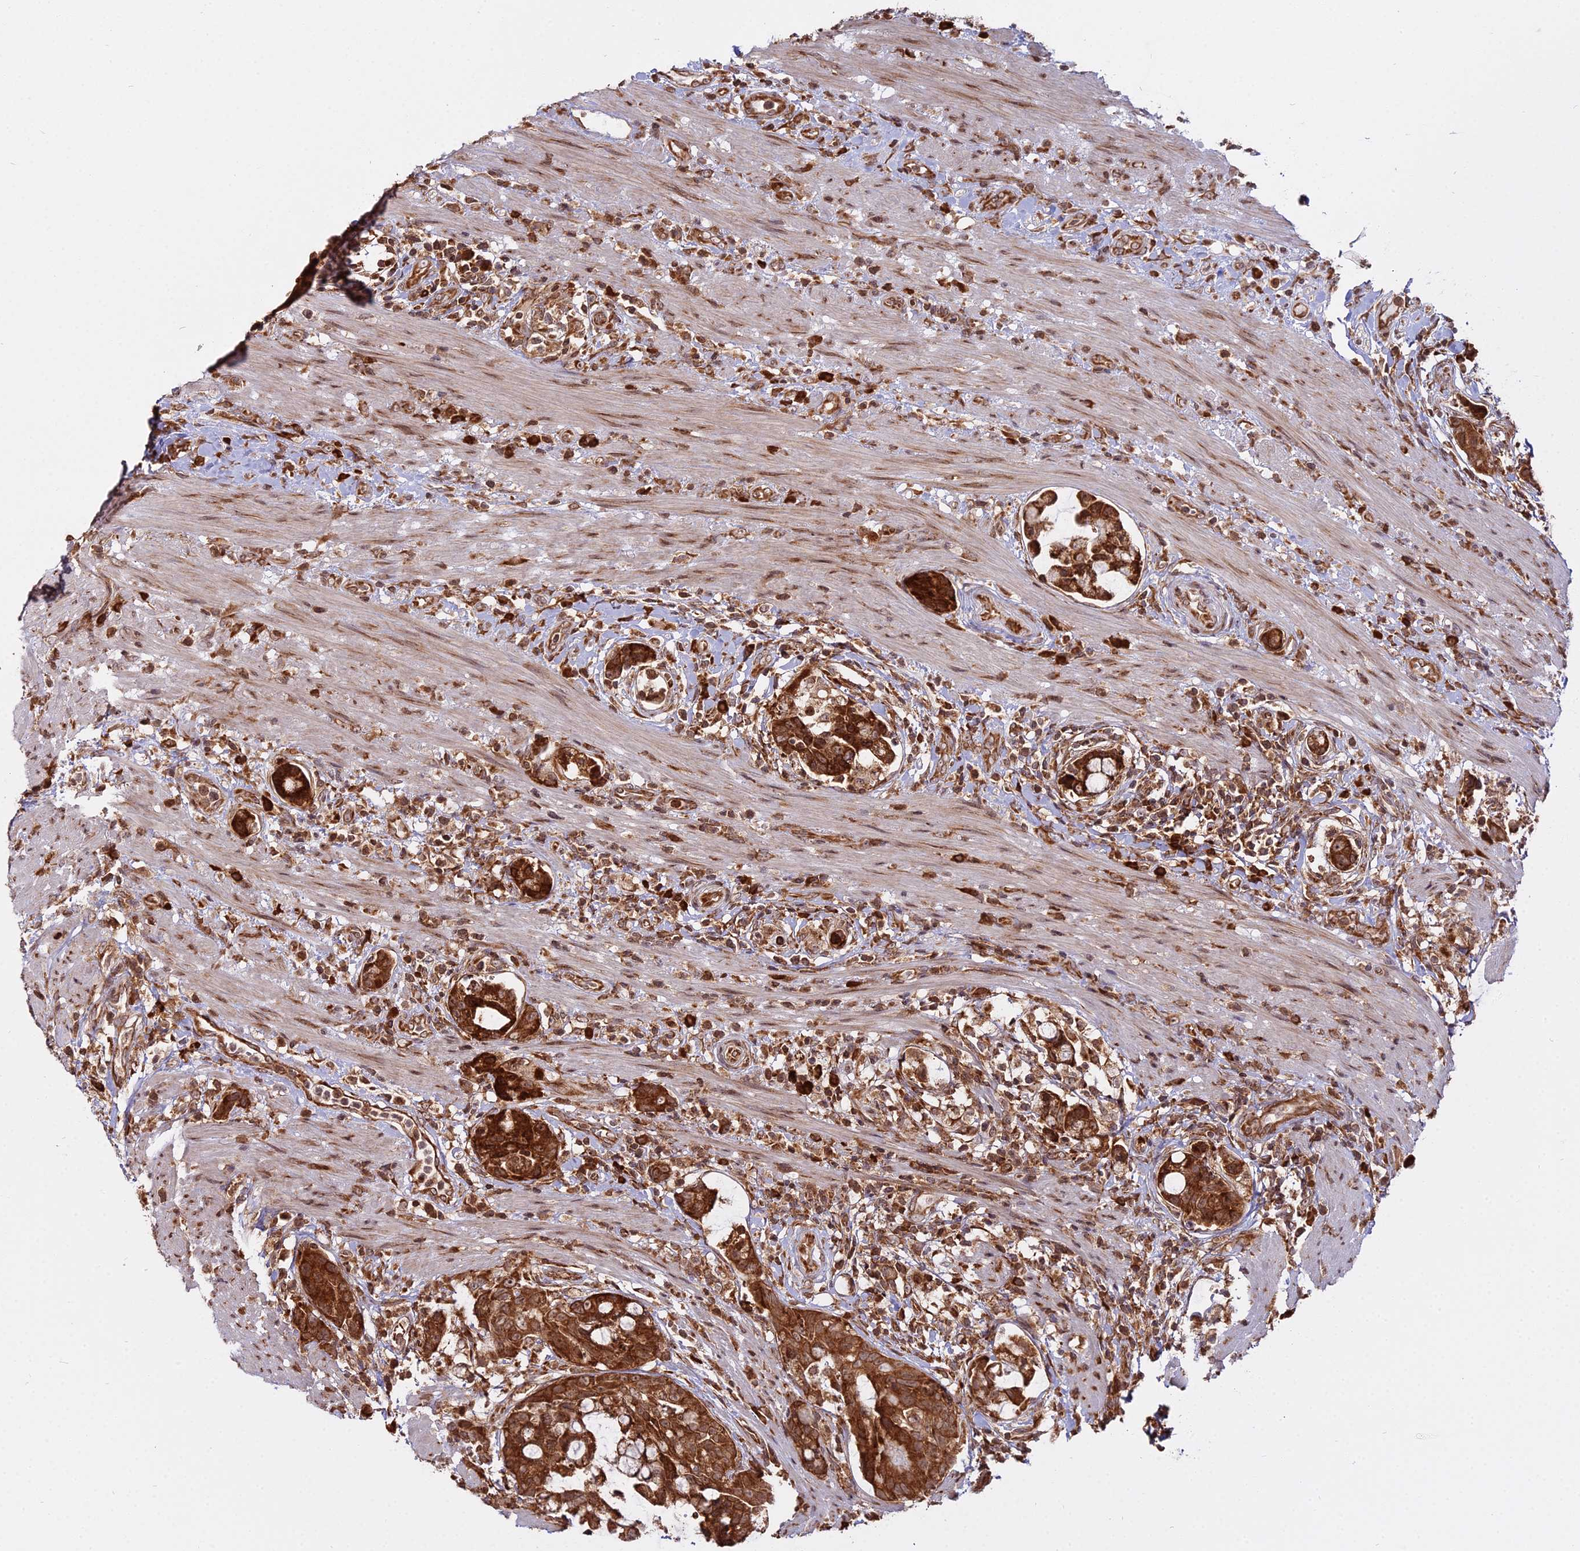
{"staining": {"intensity": "strong", "quantity": ">75%", "location": "cytoplasmic/membranous,nuclear"}, "tissue": "colorectal cancer", "cell_type": "Tumor cells", "image_type": "cancer", "snomed": [{"axis": "morphology", "description": "Adenocarcinoma, NOS"}, {"axis": "topography", "description": "Colon"}], "caption": "Colorectal adenocarcinoma stained with a brown dye demonstrates strong cytoplasmic/membranous and nuclear positive staining in about >75% of tumor cells.", "gene": "RPL26", "patient": {"sex": "female", "age": 82}}